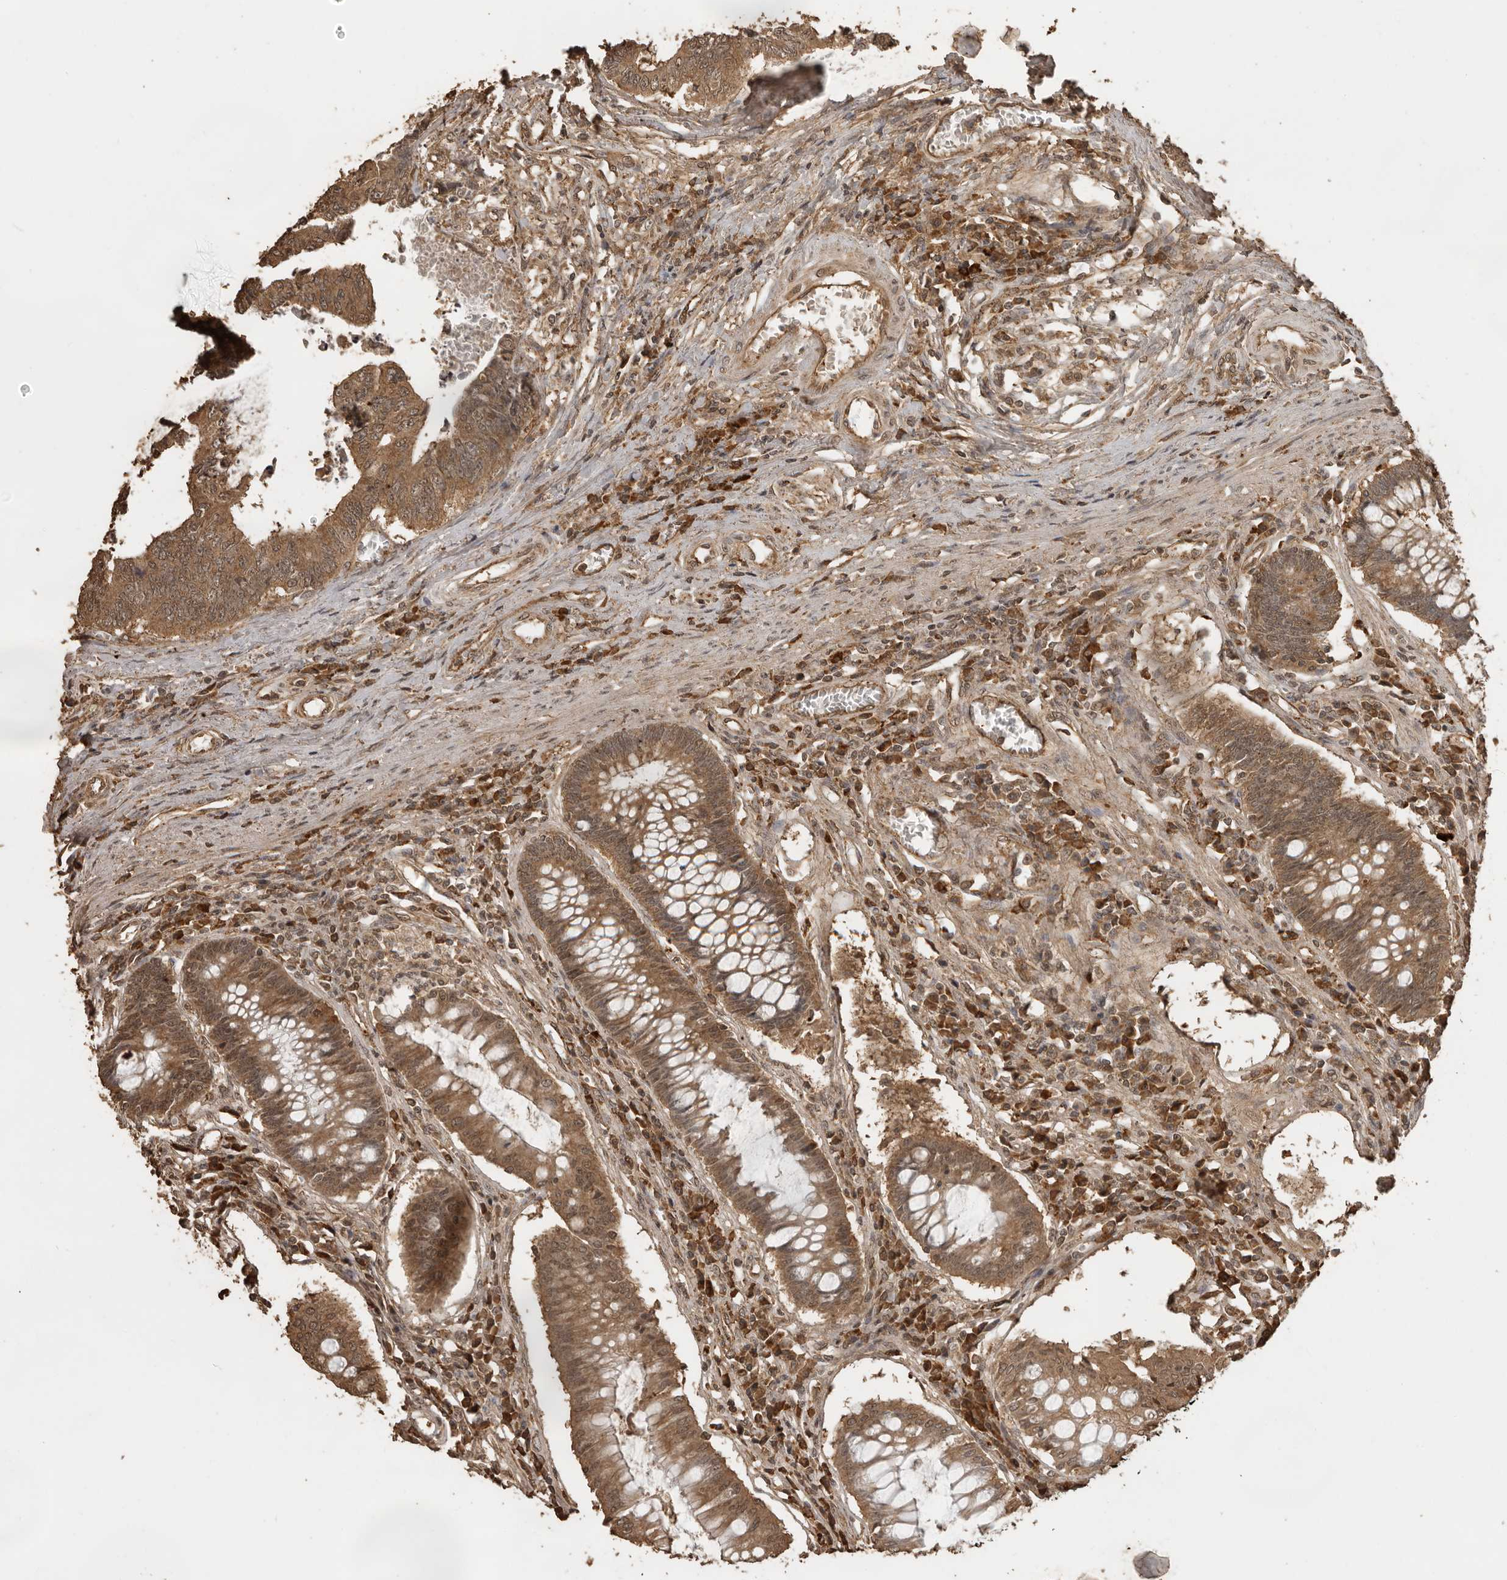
{"staining": {"intensity": "moderate", "quantity": ">75%", "location": "cytoplasmic/membranous"}, "tissue": "colorectal cancer", "cell_type": "Tumor cells", "image_type": "cancer", "snomed": [{"axis": "morphology", "description": "Adenocarcinoma, NOS"}, {"axis": "topography", "description": "Rectum"}], "caption": "This is a histology image of immunohistochemistry (IHC) staining of colorectal adenocarcinoma, which shows moderate expression in the cytoplasmic/membranous of tumor cells.", "gene": "CTF1", "patient": {"sex": "male", "age": 84}}